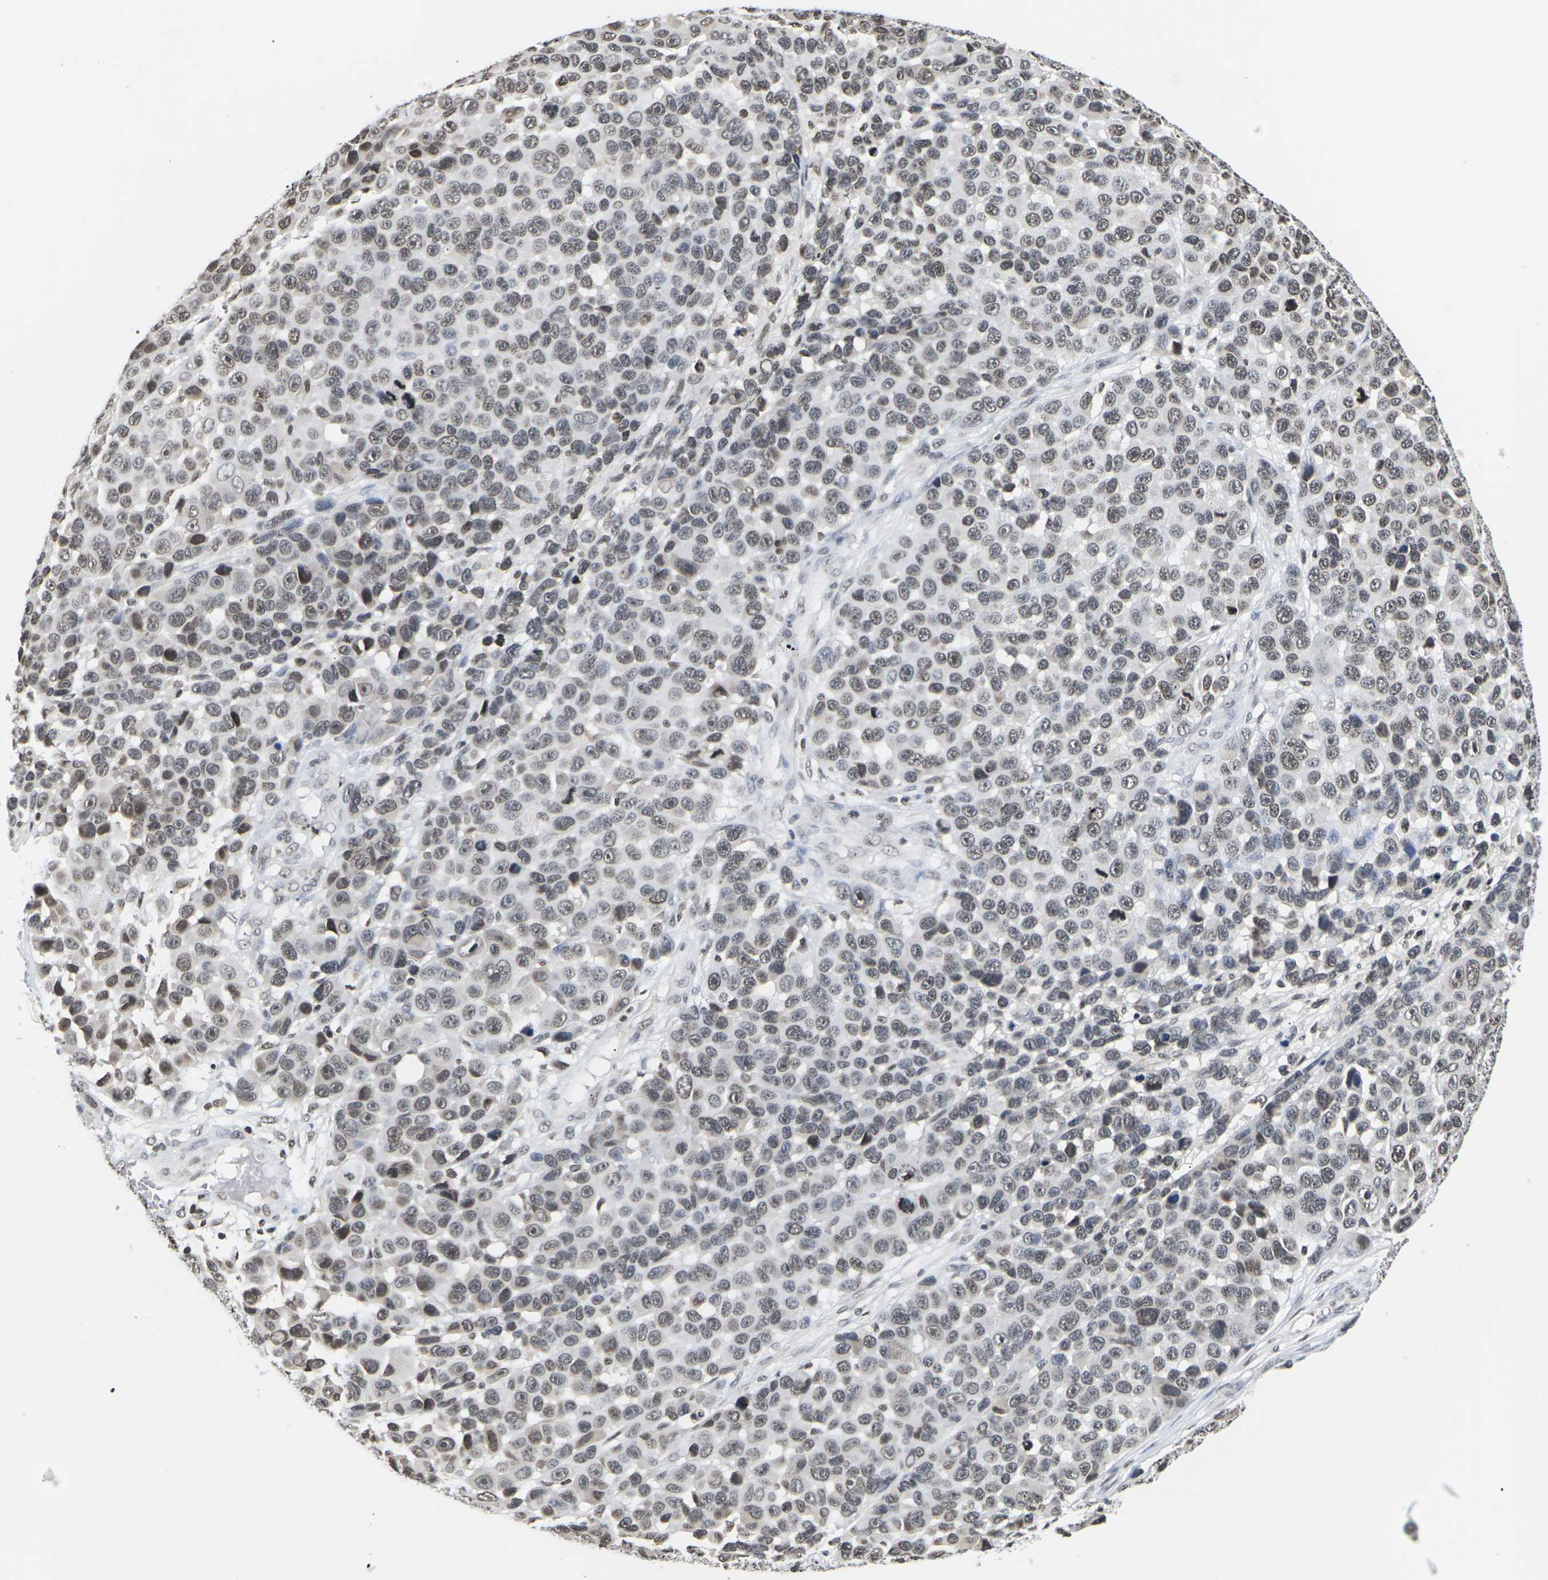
{"staining": {"intensity": "moderate", "quantity": "25%-75%", "location": "nuclear"}, "tissue": "melanoma", "cell_type": "Tumor cells", "image_type": "cancer", "snomed": [{"axis": "morphology", "description": "Malignant melanoma, NOS"}, {"axis": "topography", "description": "Skin"}], "caption": "Tumor cells exhibit medium levels of moderate nuclear staining in about 25%-75% of cells in human melanoma.", "gene": "ETV5", "patient": {"sex": "male", "age": 53}}